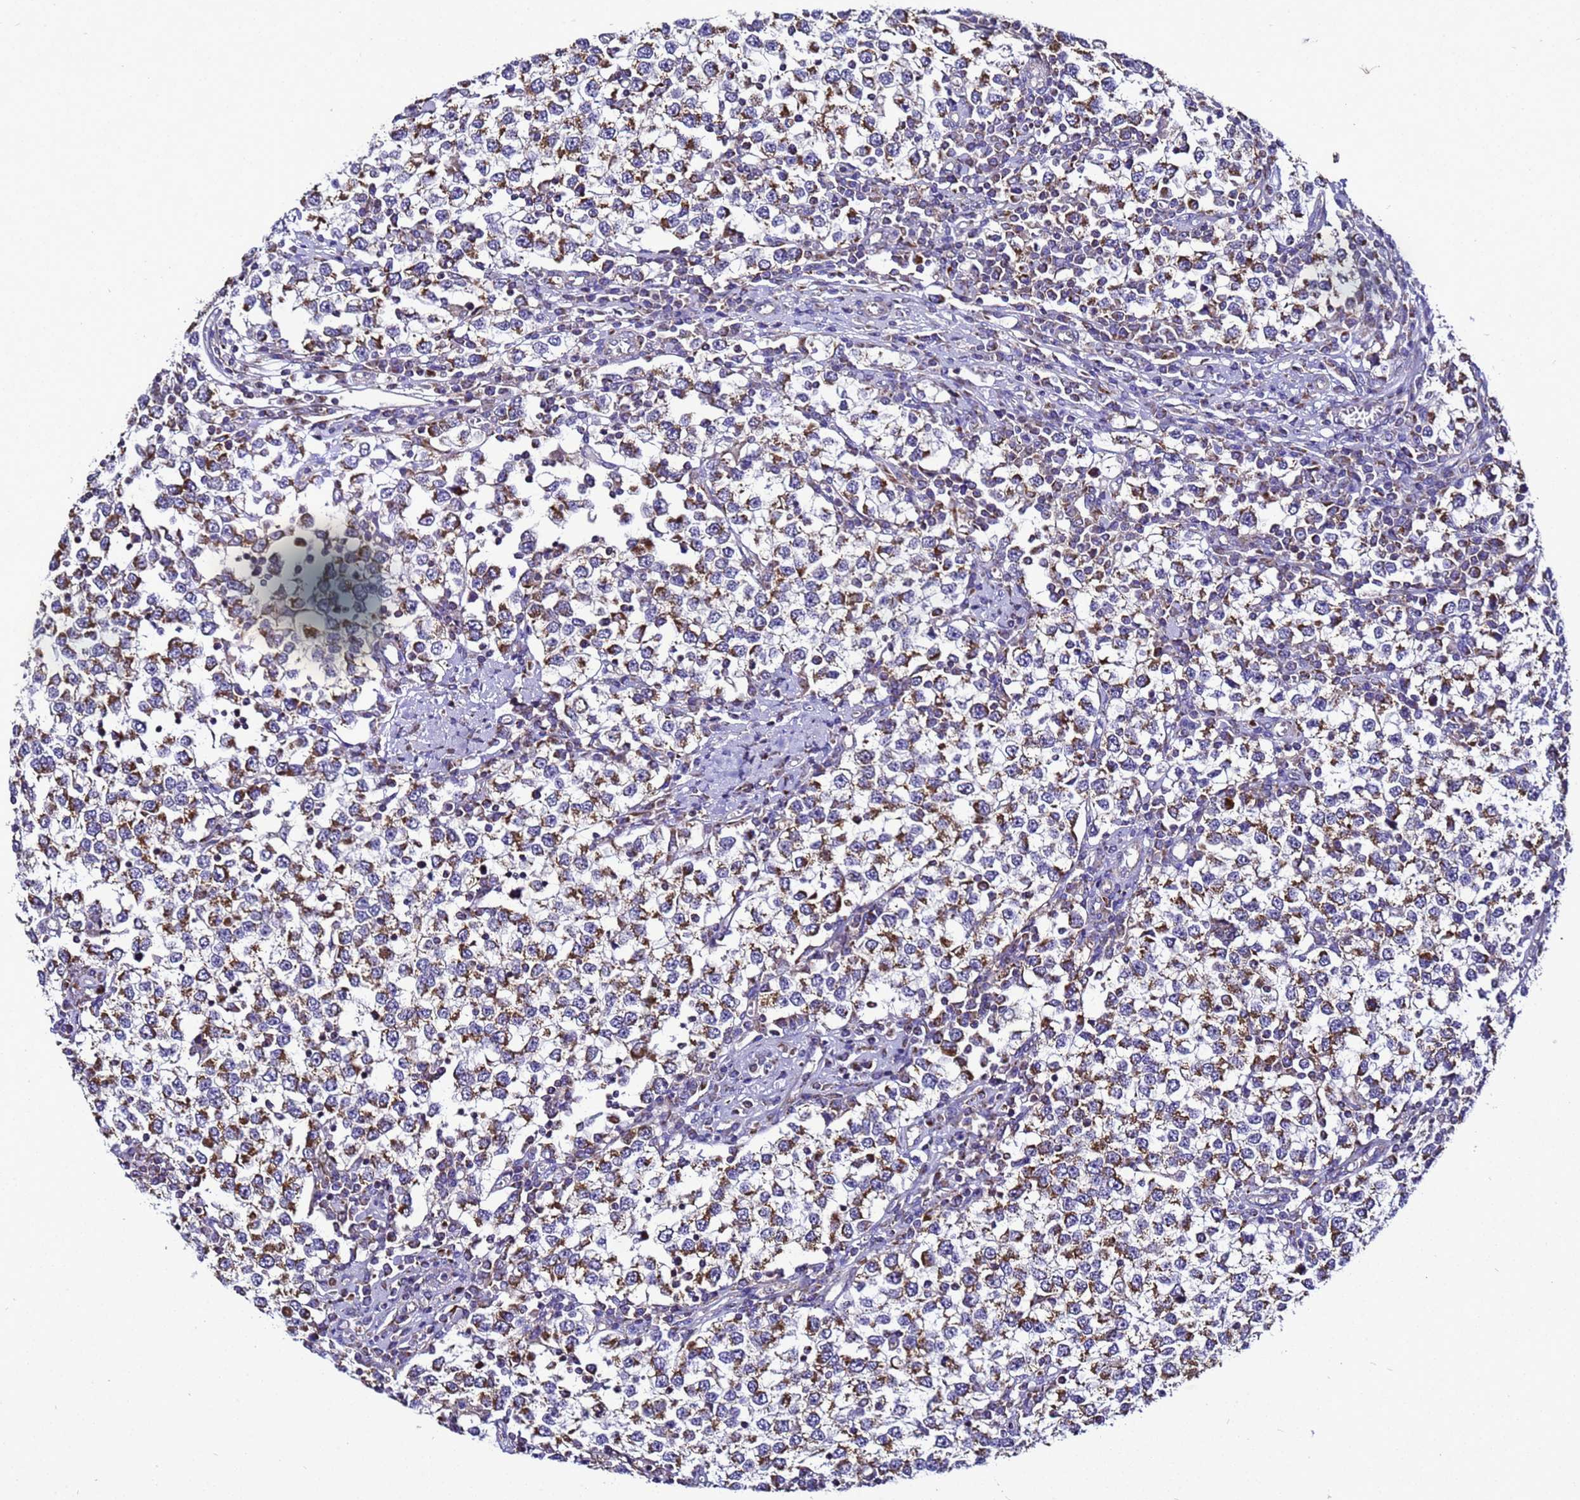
{"staining": {"intensity": "moderate", "quantity": ">75%", "location": "cytoplasmic/membranous"}, "tissue": "testis cancer", "cell_type": "Tumor cells", "image_type": "cancer", "snomed": [{"axis": "morphology", "description": "Seminoma, NOS"}, {"axis": "topography", "description": "Testis"}], "caption": "Testis cancer (seminoma) stained with immunohistochemistry (IHC) displays moderate cytoplasmic/membranous positivity in approximately >75% of tumor cells.", "gene": "HIGD2A", "patient": {"sex": "male", "age": 65}}